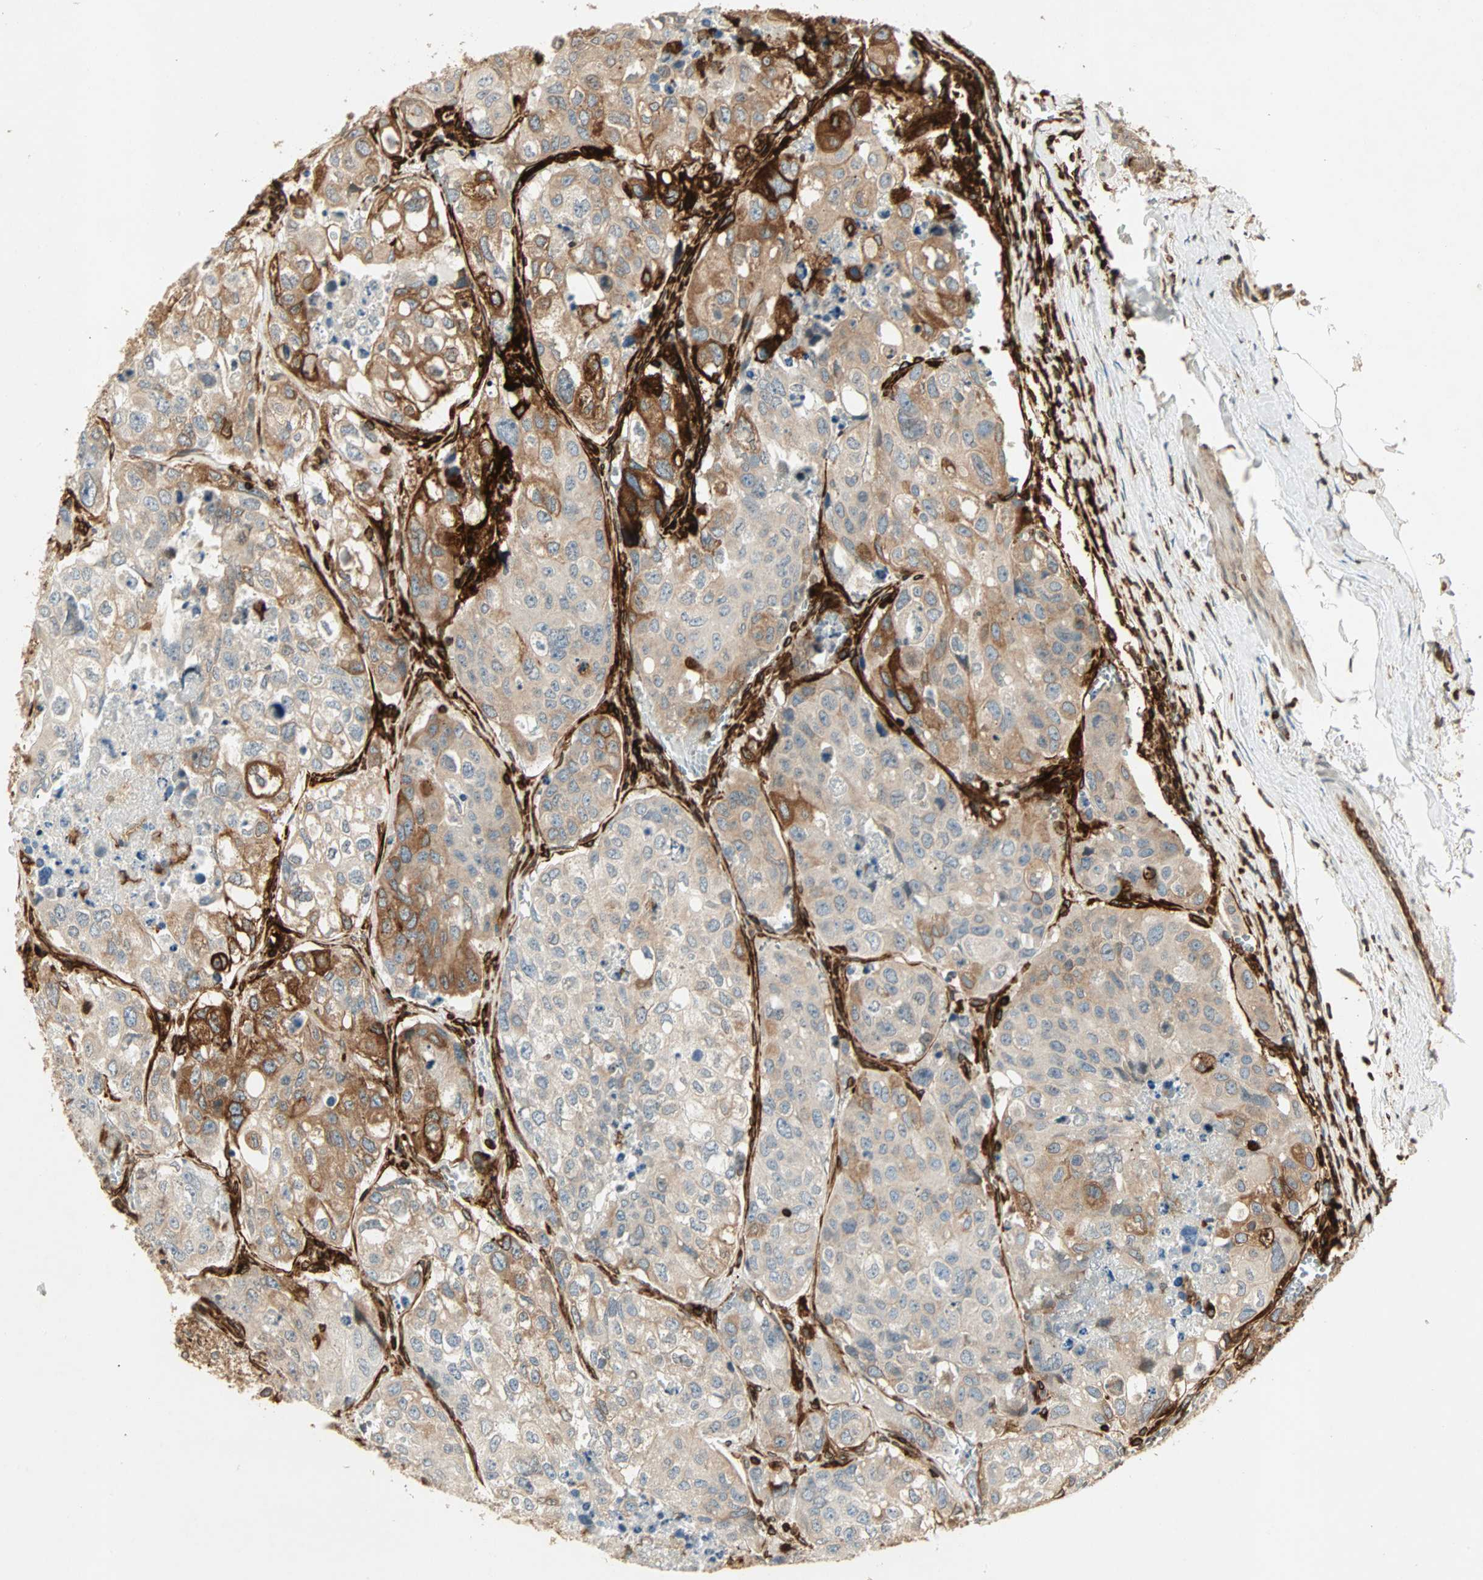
{"staining": {"intensity": "moderate", "quantity": ">75%", "location": "cytoplasmic/membranous"}, "tissue": "urothelial cancer", "cell_type": "Tumor cells", "image_type": "cancer", "snomed": [{"axis": "morphology", "description": "Urothelial carcinoma, High grade"}, {"axis": "topography", "description": "Lymph node"}, {"axis": "topography", "description": "Urinary bladder"}], "caption": "Urothelial cancer stained with a protein marker demonstrates moderate staining in tumor cells.", "gene": "TAPBP", "patient": {"sex": "male", "age": 51}}